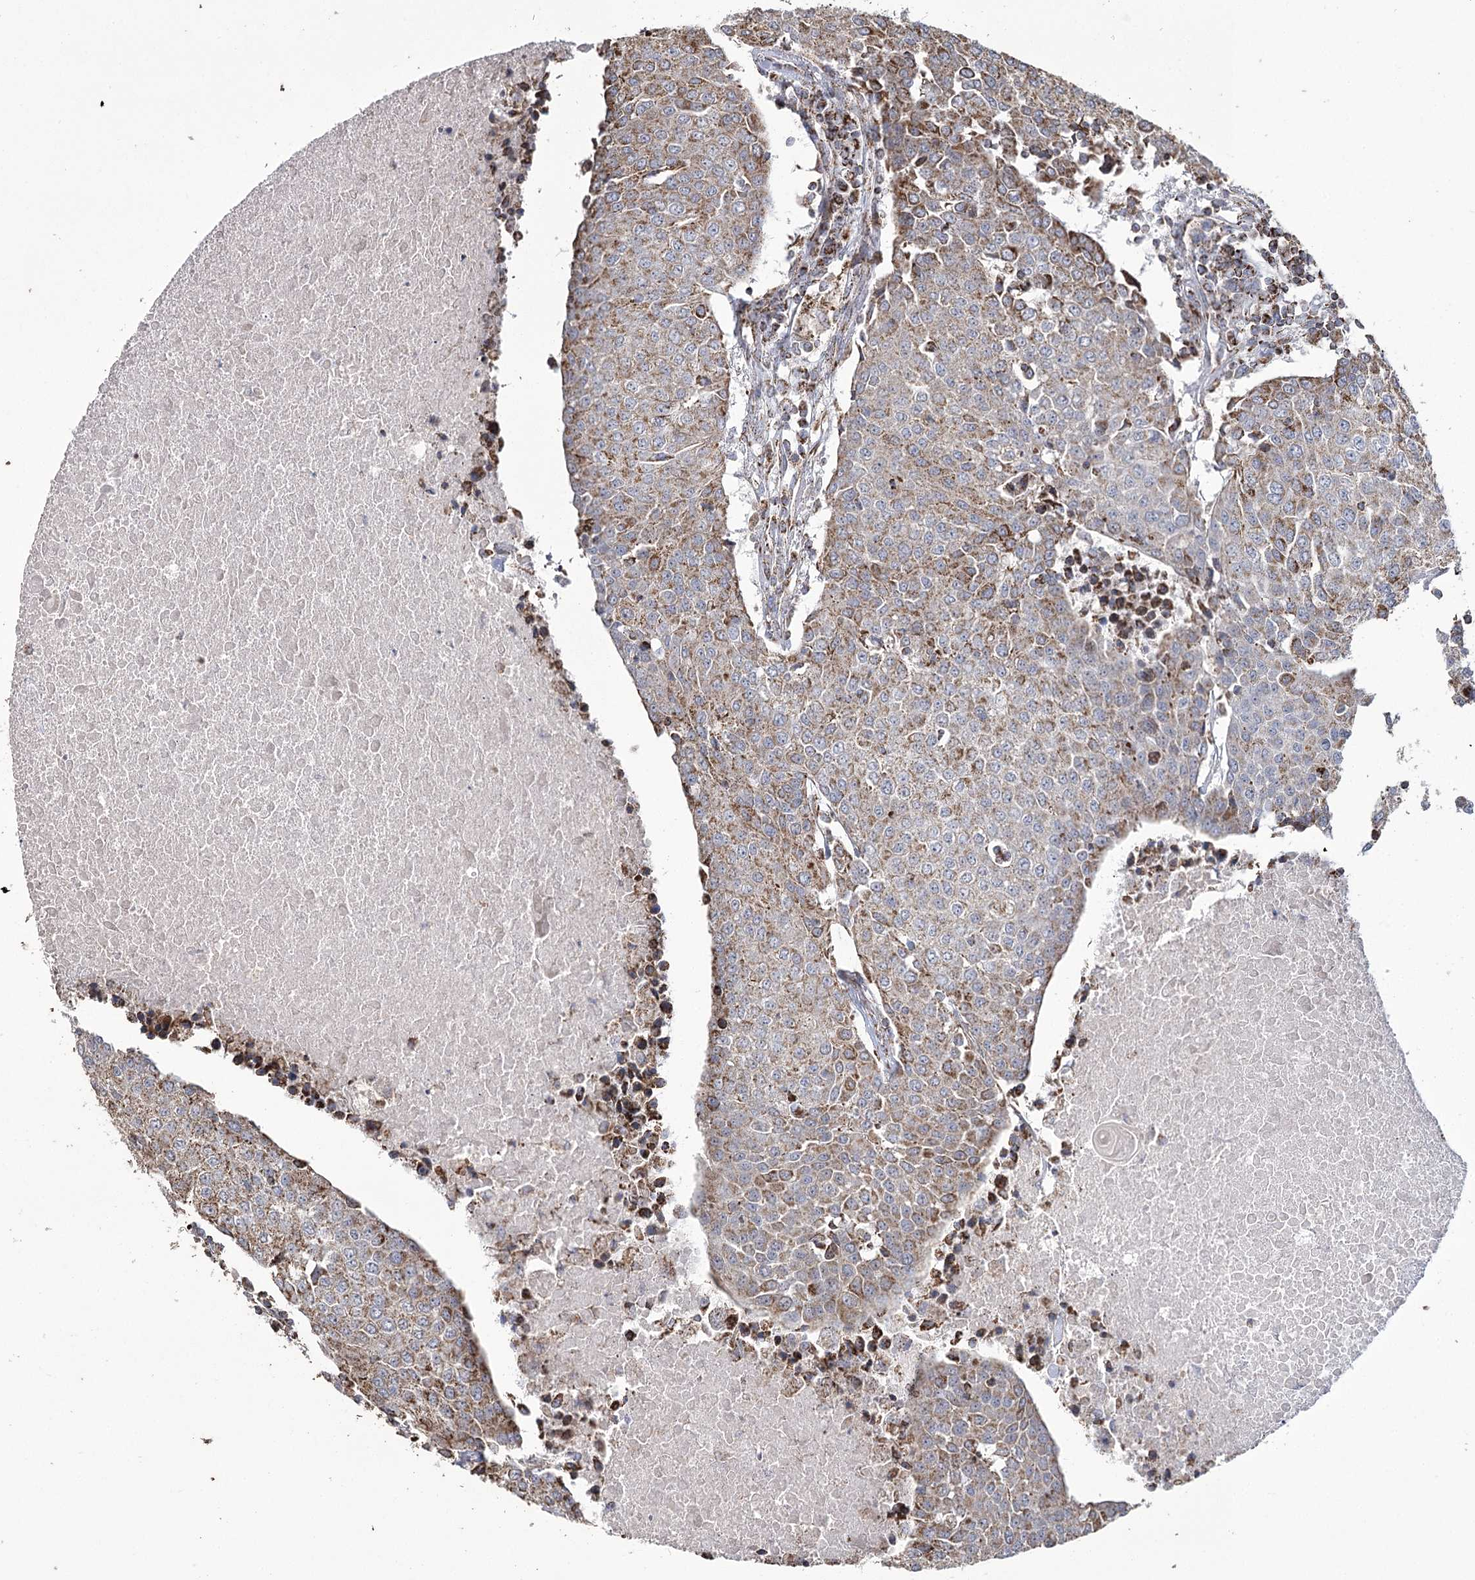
{"staining": {"intensity": "moderate", "quantity": "25%-75%", "location": "cytoplasmic/membranous"}, "tissue": "urothelial cancer", "cell_type": "Tumor cells", "image_type": "cancer", "snomed": [{"axis": "morphology", "description": "Urothelial carcinoma, High grade"}, {"axis": "topography", "description": "Urinary bladder"}], "caption": "Human high-grade urothelial carcinoma stained for a protein (brown) displays moderate cytoplasmic/membranous positive expression in about 25%-75% of tumor cells.", "gene": "RANBP3L", "patient": {"sex": "female", "age": 85}}